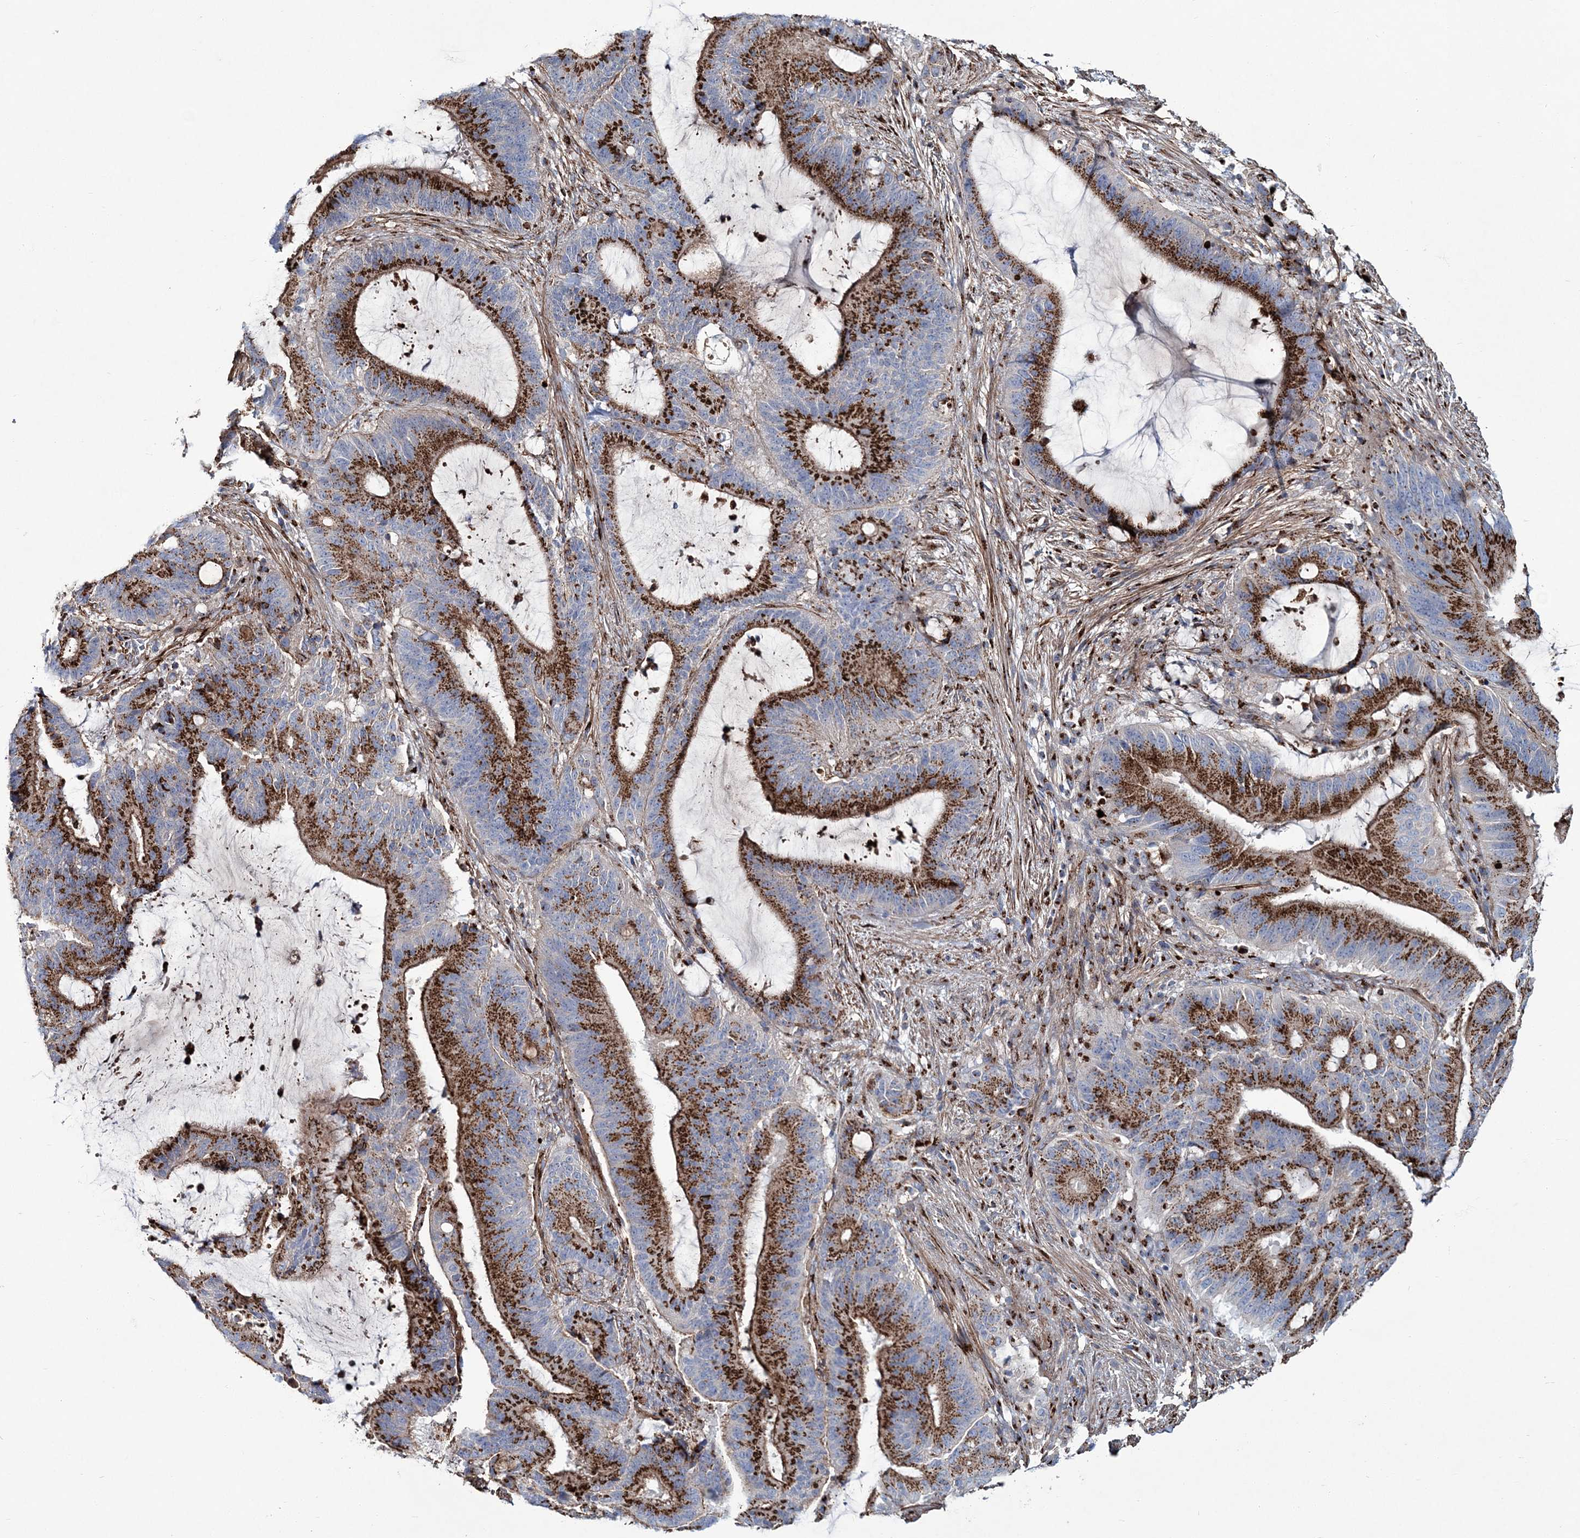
{"staining": {"intensity": "strong", "quantity": ">75%", "location": "cytoplasmic/membranous"}, "tissue": "liver cancer", "cell_type": "Tumor cells", "image_type": "cancer", "snomed": [{"axis": "morphology", "description": "Normal tissue, NOS"}, {"axis": "morphology", "description": "Cholangiocarcinoma"}, {"axis": "topography", "description": "Liver"}, {"axis": "topography", "description": "Peripheral nerve tissue"}], "caption": "Liver cancer stained with a brown dye reveals strong cytoplasmic/membranous positive expression in about >75% of tumor cells.", "gene": "MAN1A2", "patient": {"sex": "female", "age": 73}}